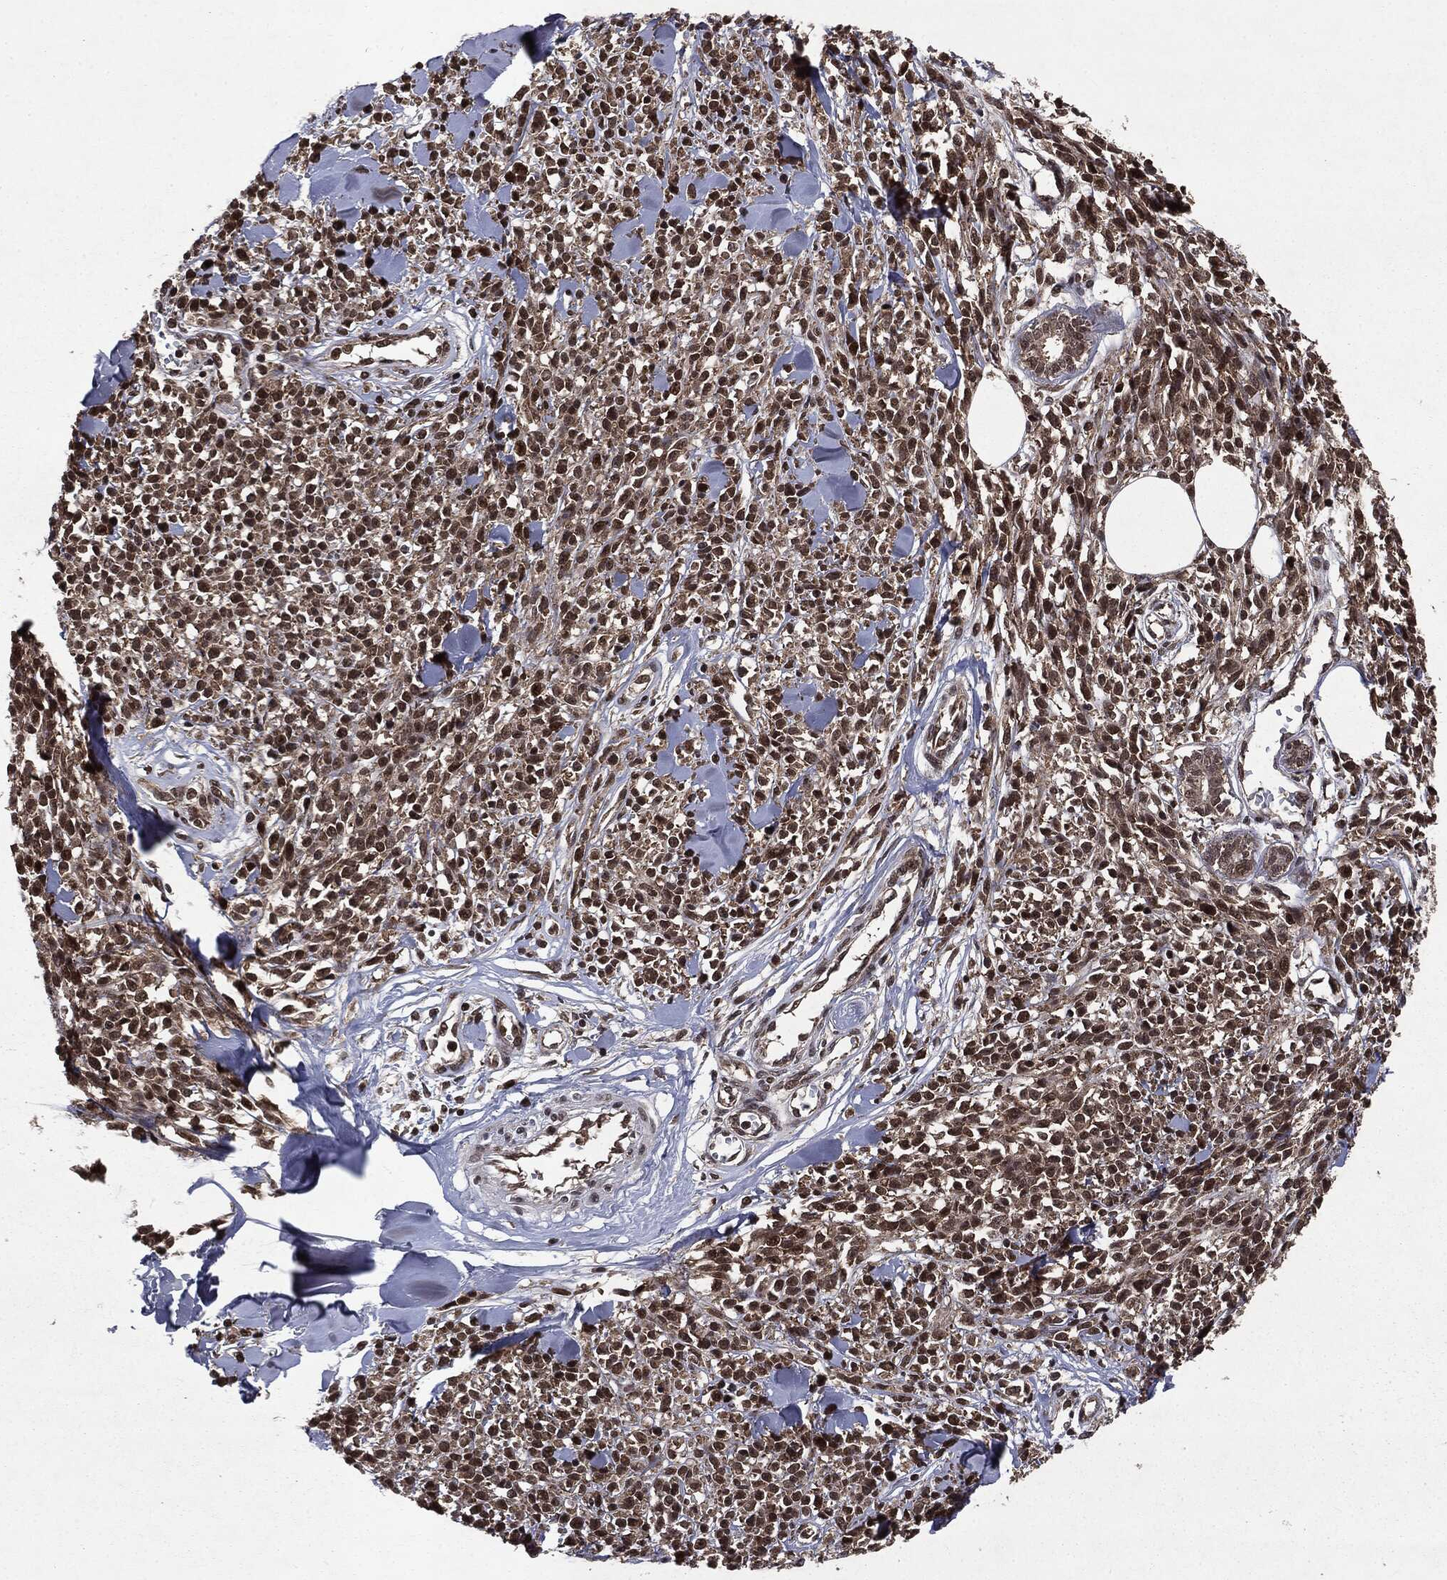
{"staining": {"intensity": "strong", "quantity": "25%-75%", "location": "nuclear"}, "tissue": "melanoma", "cell_type": "Tumor cells", "image_type": "cancer", "snomed": [{"axis": "morphology", "description": "Malignant melanoma, NOS"}, {"axis": "topography", "description": "Skin"}, {"axis": "topography", "description": "Skin of trunk"}], "caption": "Immunohistochemistry (IHC) (DAB) staining of human melanoma demonstrates strong nuclear protein positivity in approximately 25%-75% of tumor cells. (Stains: DAB (3,3'-diaminobenzidine) in brown, nuclei in blue, Microscopy: brightfield microscopy at high magnification).", "gene": "STAU2", "patient": {"sex": "male", "age": 74}}